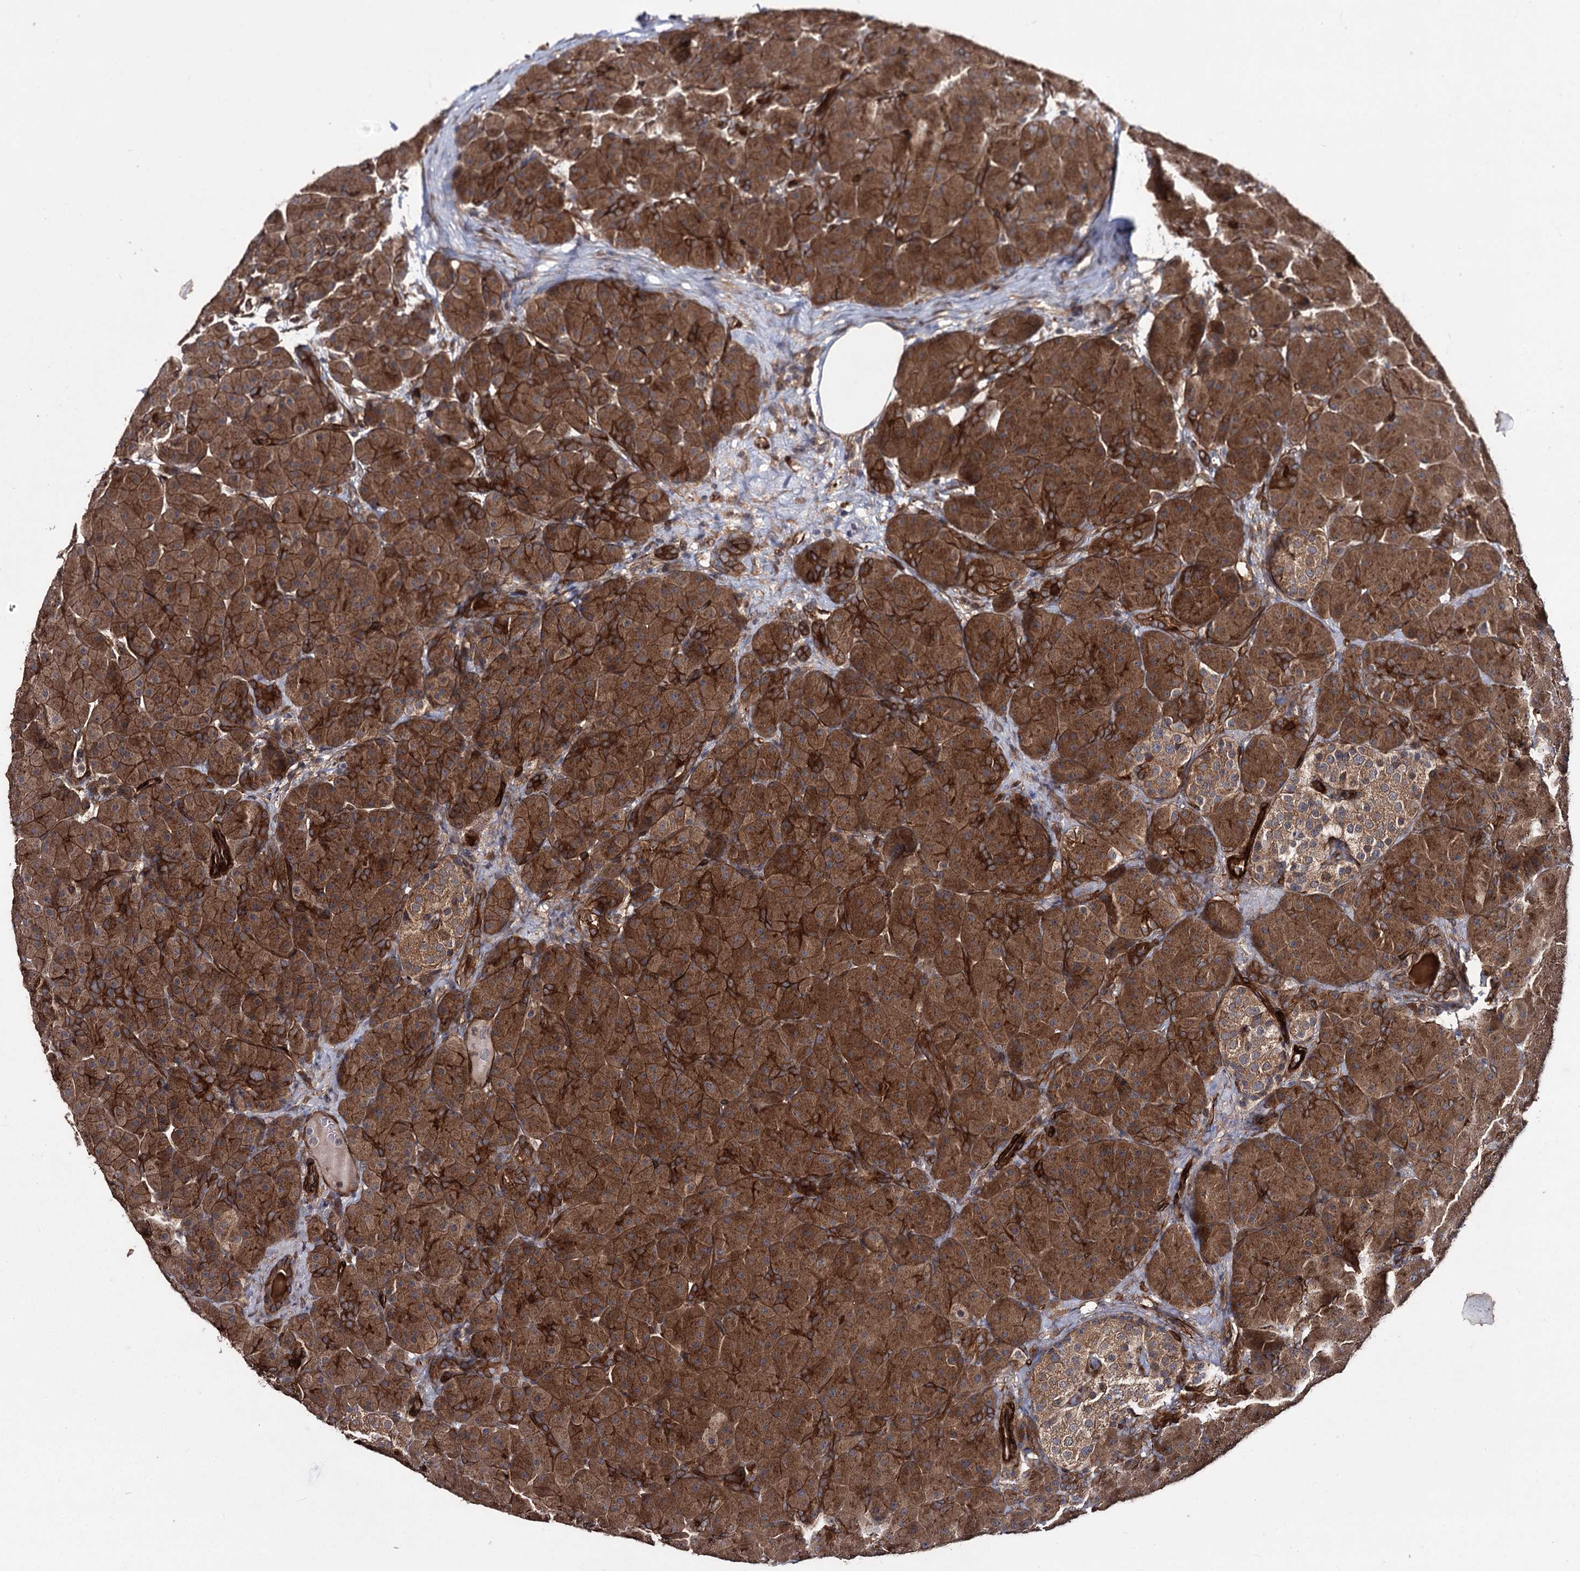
{"staining": {"intensity": "strong", "quantity": ">75%", "location": "cytoplasmic/membranous"}, "tissue": "pancreas", "cell_type": "Exocrine glandular cells", "image_type": "normal", "snomed": [{"axis": "morphology", "description": "Normal tissue, NOS"}, {"axis": "topography", "description": "Pancreas"}], "caption": "Immunohistochemistry staining of normal pancreas, which demonstrates high levels of strong cytoplasmic/membranous expression in approximately >75% of exocrine glandular cells indicating strong cytoplasmic/membranous protein staining. The staining was performed using DAB (3,3'-diaminobenzidine) (brown) for protein detection and nuclei were counterstained in hematoxylin (blue).", "gene": "MYO1C", "patient": {"sex": "male", "age": 66}}